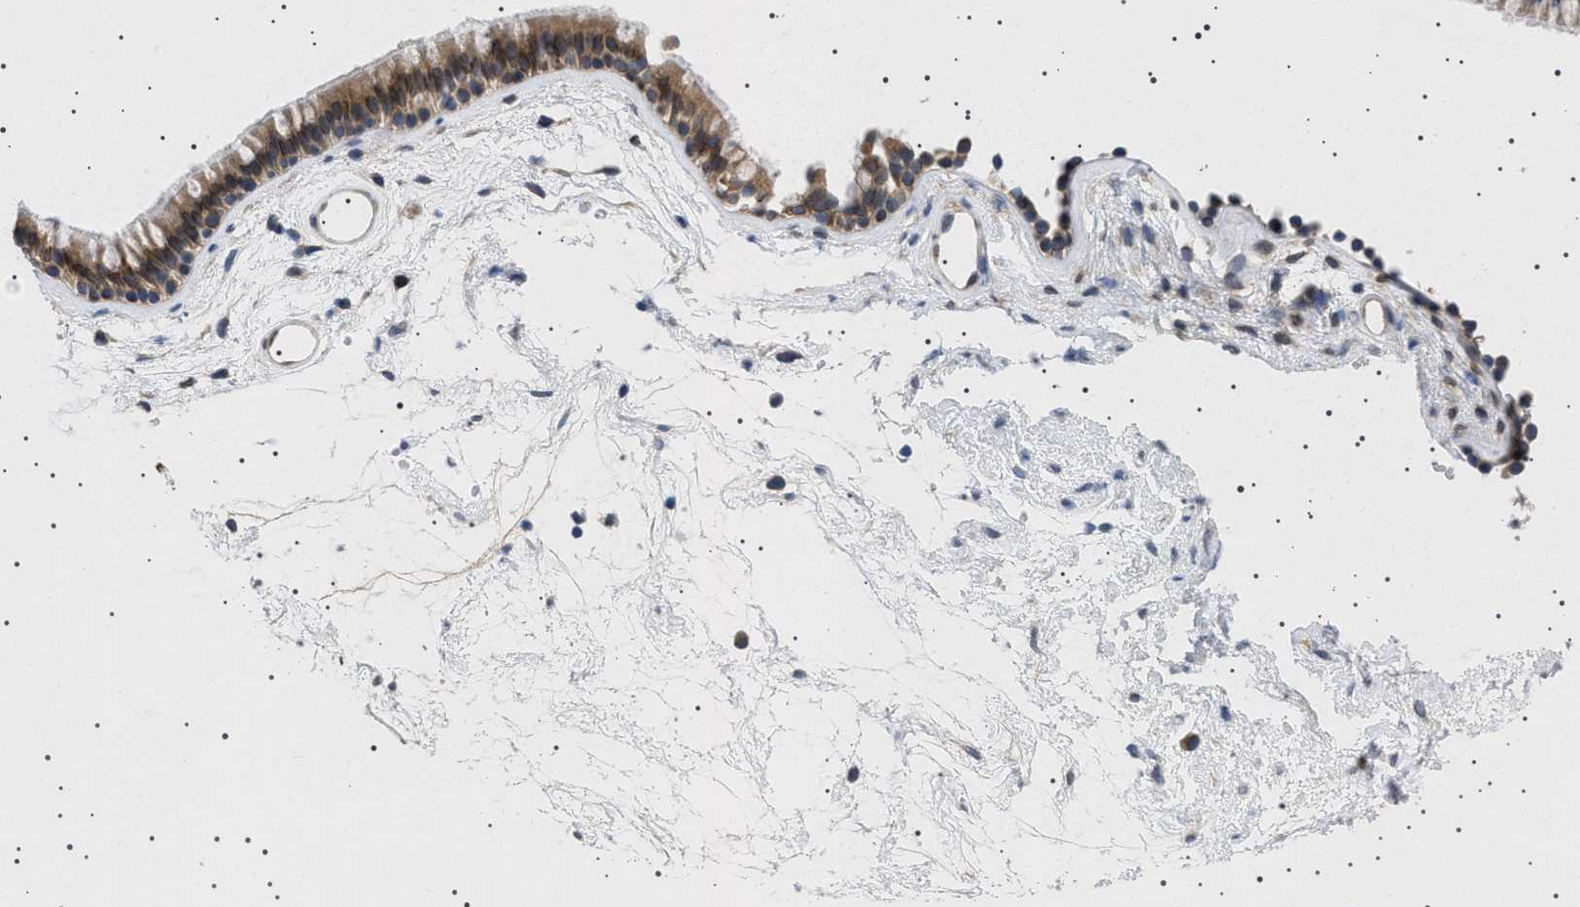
{"staining": {"intensity": "moderate", "quantity": ">75%", "location": "cytoplasmic/membranous"}, "tissue": "nasopharynx", "cell_type": "Respiratory epithelial cells", "image_type": "normal", "snomed": [{"axis": "morphology", "description": "Normal tissue, NOS"}, {"axis": "morphology", "description": "Inflammation, NOS"}, {"axis": "topography", "description": "Nasopharynx"}], "caption": "The micrograph exhibits staining of unremarkable nasopharynx, revealing moderate cytoplasmic/membranous protein expression (brown color) within respiratory epithelial cells. (brown staining indicates protein expression, while blue staining denotes nuclei).", "gene": "NUP93", "patient": {"sex": "male", "age": 48}}